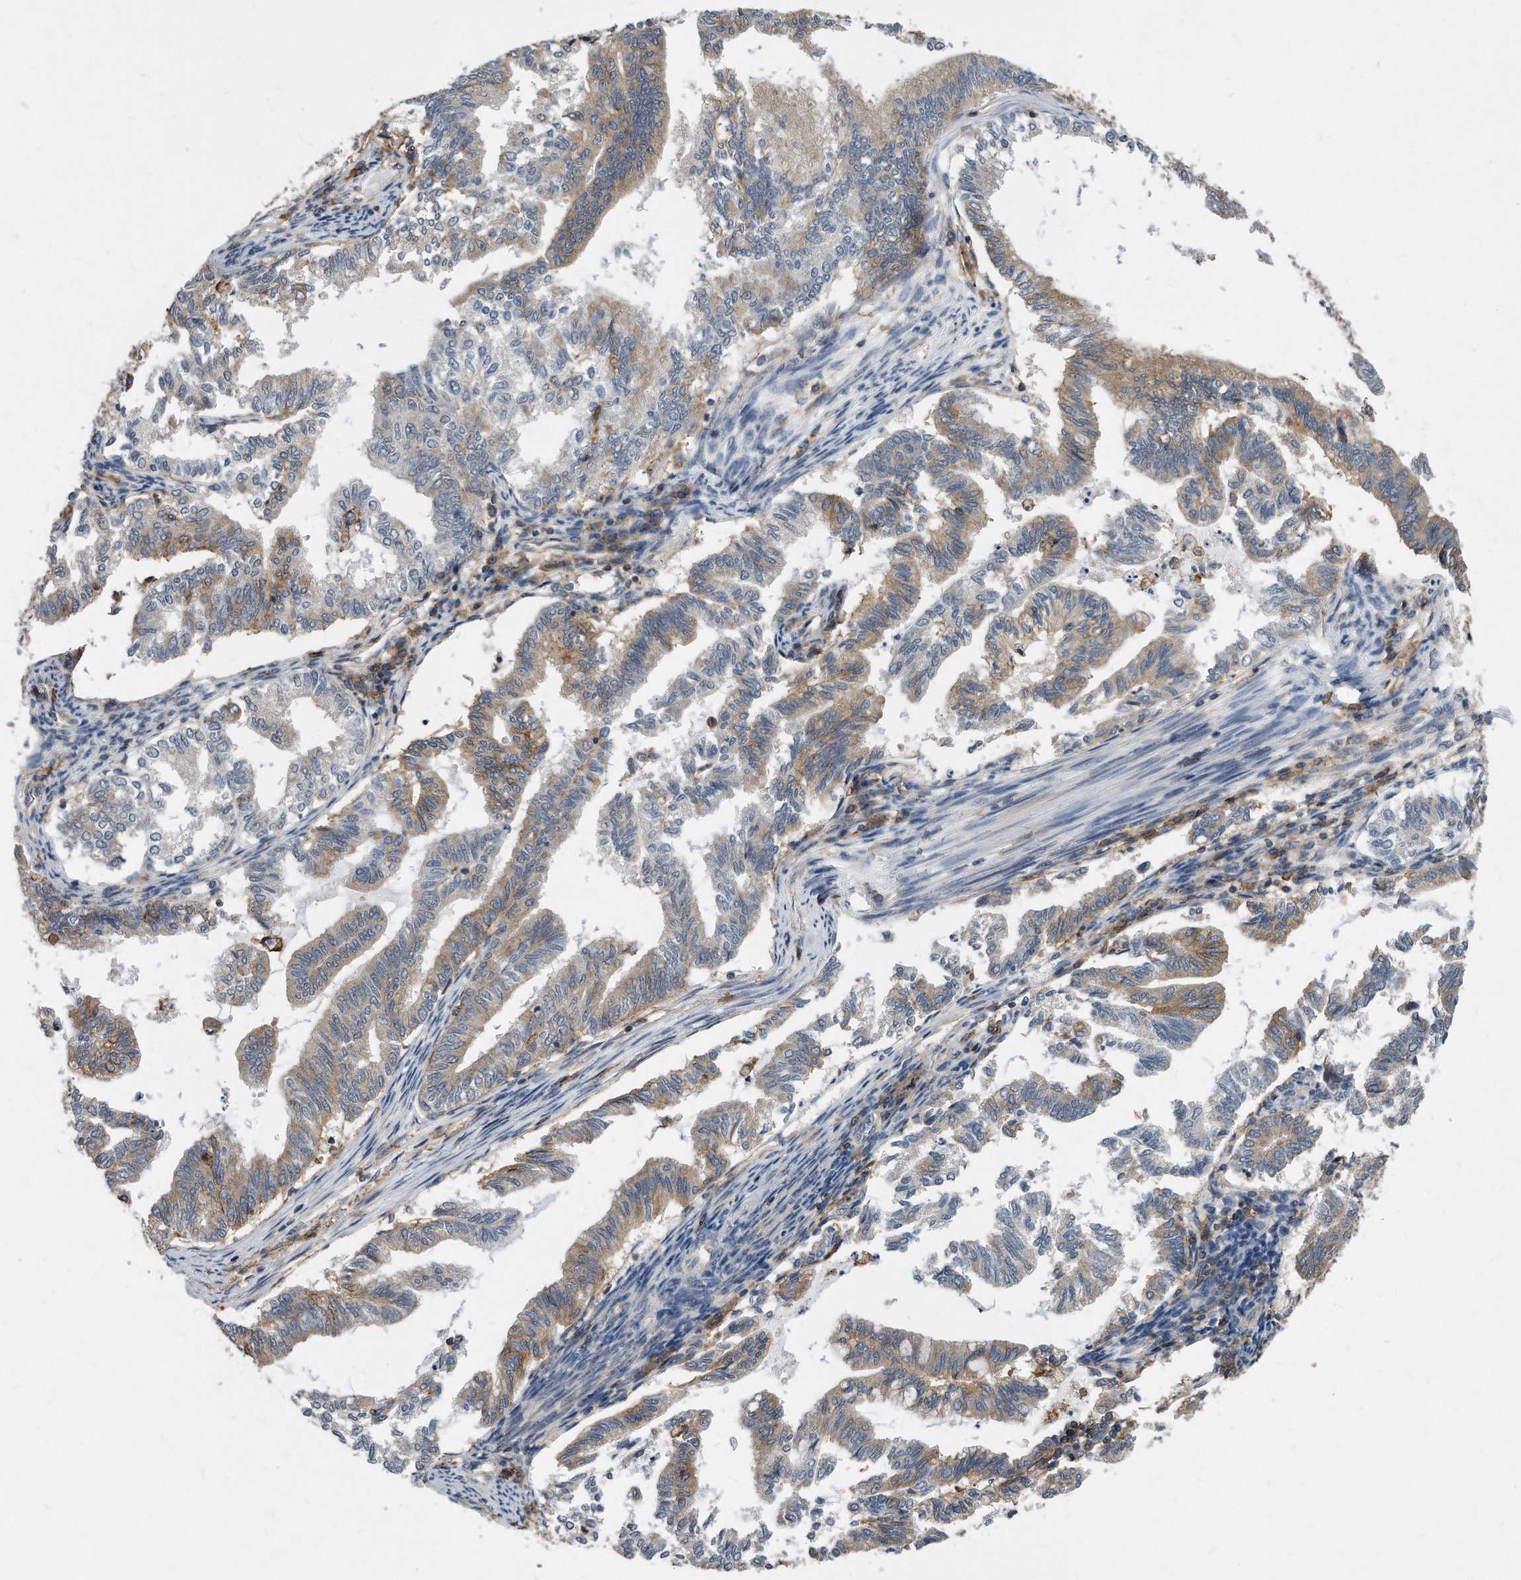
{"staining": {"intensity": "weak", "quantity": "25%-75%", "location": "cytoplasmic/membranous"}, "tissue": "endometrial cancer", "cell_type": "Tumor cells", "image_type": "cancer", "snomed": [{"axis": "morphology", "description": "Adenocarcinoma, NOS"}, {"axis": "topography", "description": "Endometrium"}], "caption": "This histopathology image reveals endometrial cancer stained with immunohistochemistry (IHC) to label a protein in brown. The cytoplasmic/membranous of tumor cells show weak positivity for the protein. Nuclei are counter-stained blue.", "gene": "ATG5", "patient": {"sex": "female", "age": 79}}